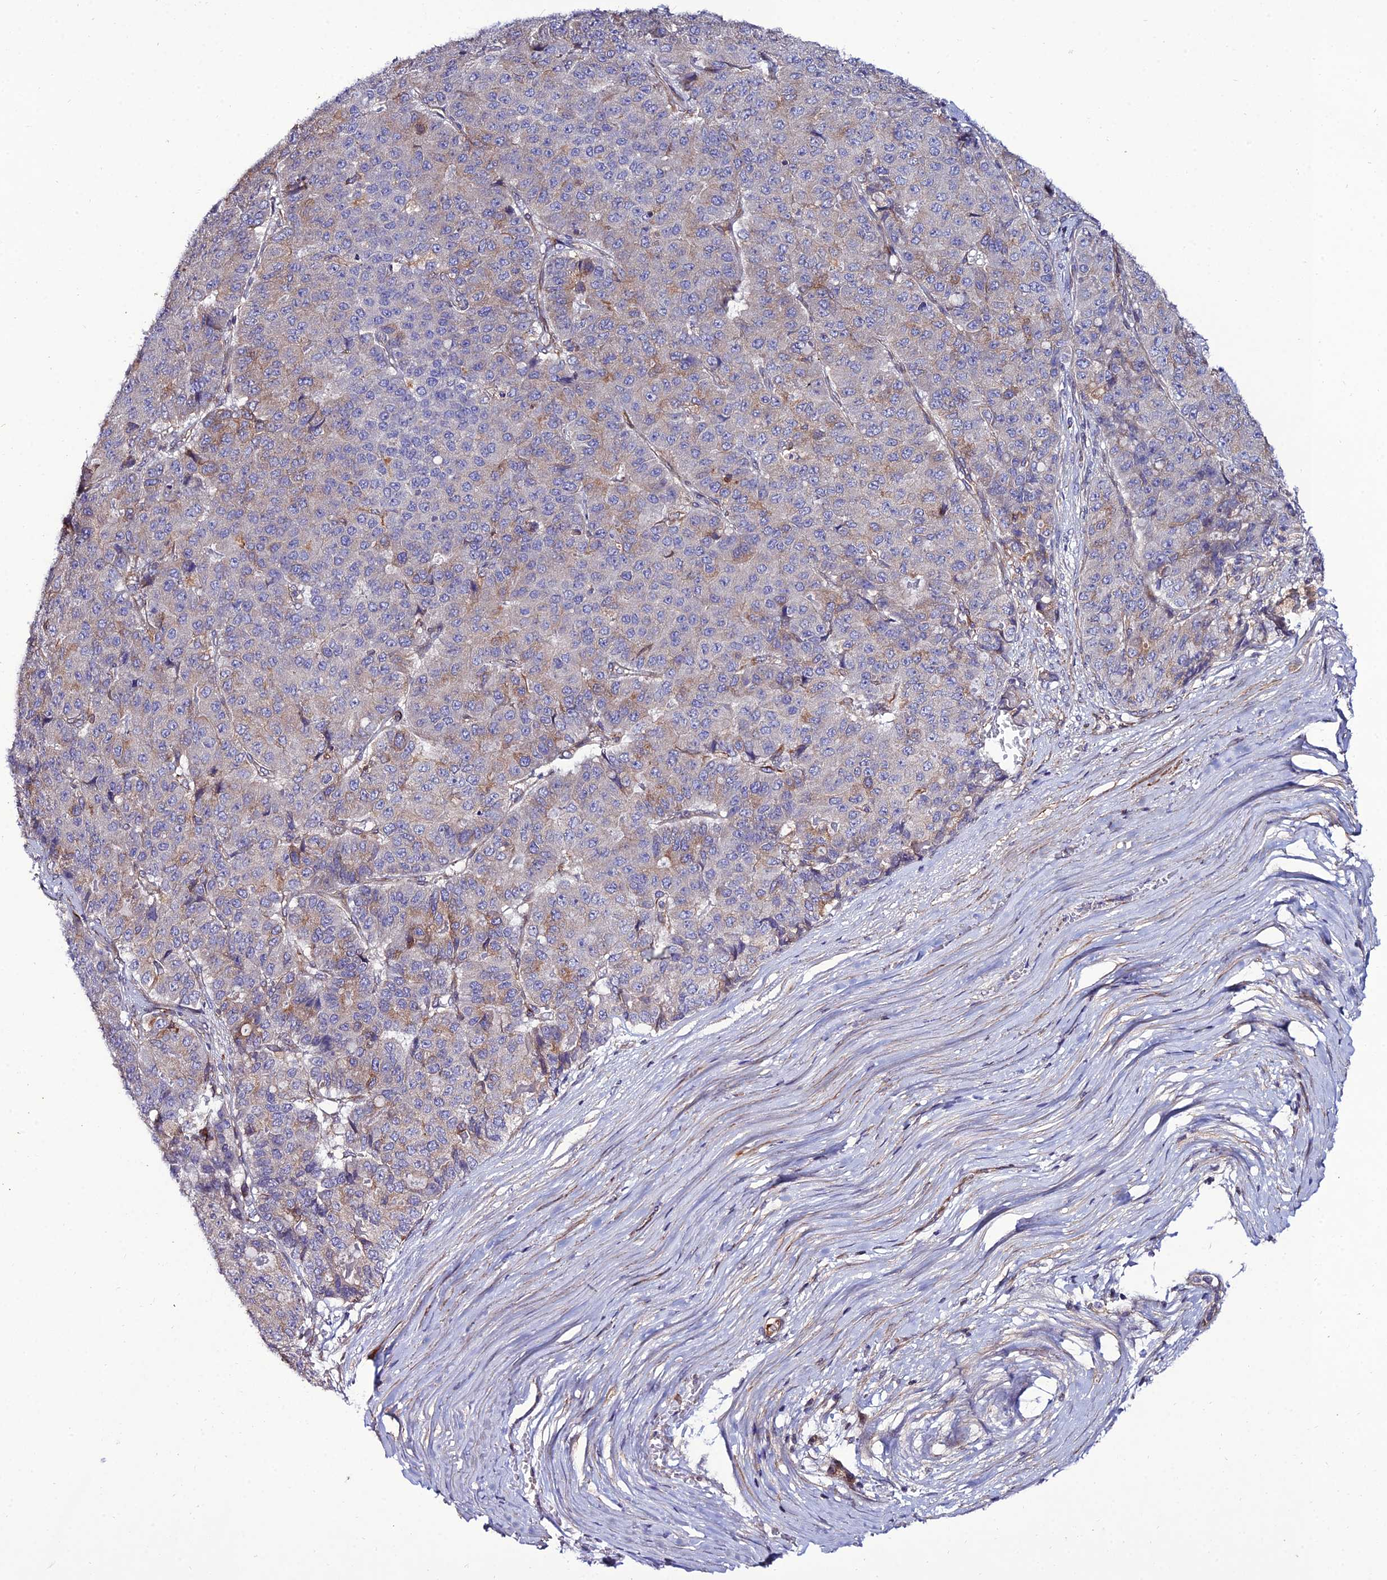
{"staining": {"intensity": "weak", "quantity": "<25%", "location": "cytoplasmic/membranous"}, "tissue": "pancreatic cancer", "cell_type": "Tumor cells", "image_type": "cancer", "snomed": [{"axis": "morphology", "description": "Adenocarcinoma, NOS"}, {"axis": "topography", "description": "Pancreas"}], "caption": "The photomicrograph reveals no significant positivity in tumor cells of pancreatic cancer (adenocarcinoma). Nuclei are stained in blue.", "gene": "ARL6IP1", "patient": {"sex": "male", "age": 50}}